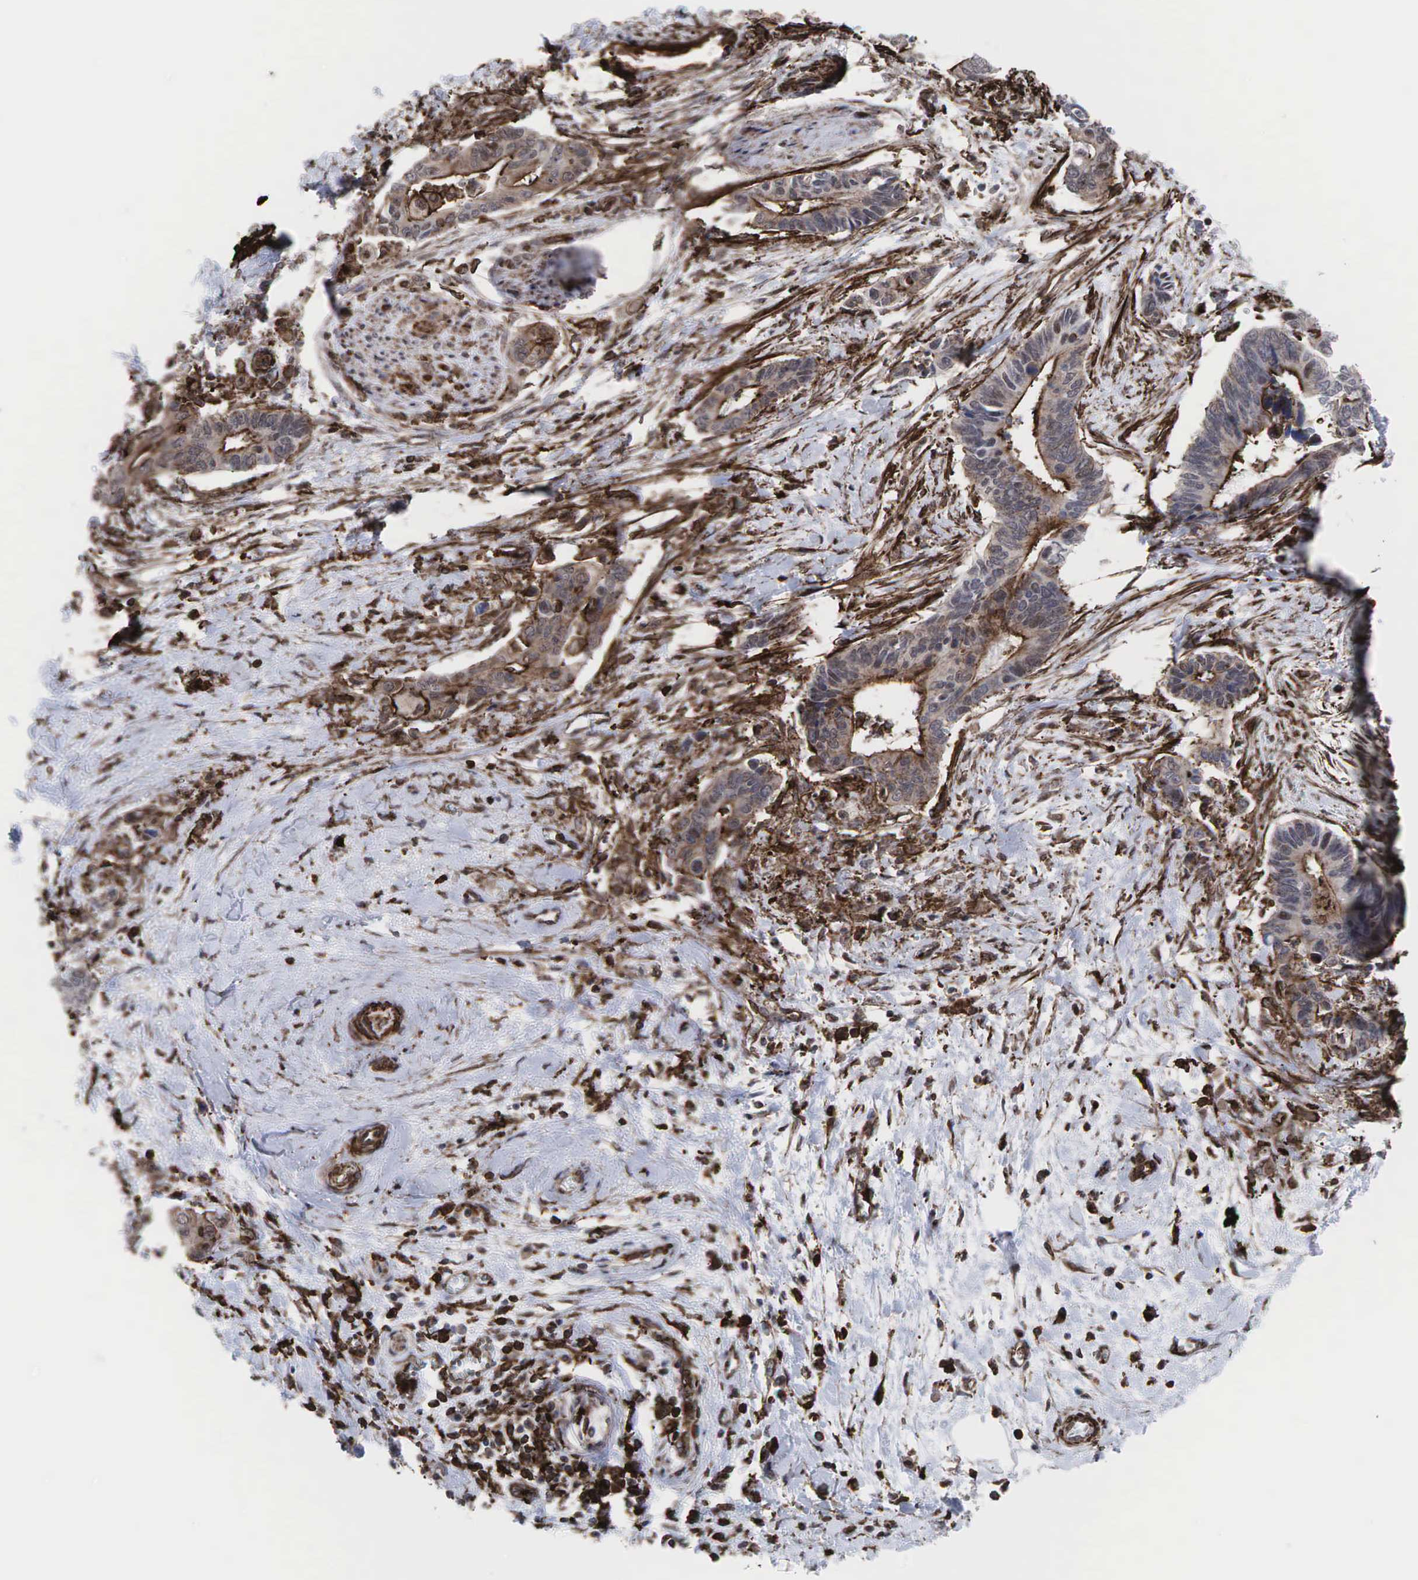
{"staining": {"intensity": "weak", "quantity": ">75%", "location": "cytoplasmic/membranous"}, "tissue": "pancreatic cancer", "cell_type": "Tumor cells", "image_type": "cancer", "snomed": [{"axis": "morphology", "description": "Adenocarcinoma, NOS"}, {"axis": "topography", "description": "Pancreas"}], "caption": "Weak cytoplasmic/membranous expression is present in about >75% of tumor cells in pancreatic adenocarcinoma.", "gene": "GPRASP1", "patient": {"sex": "female", "age": 70}}